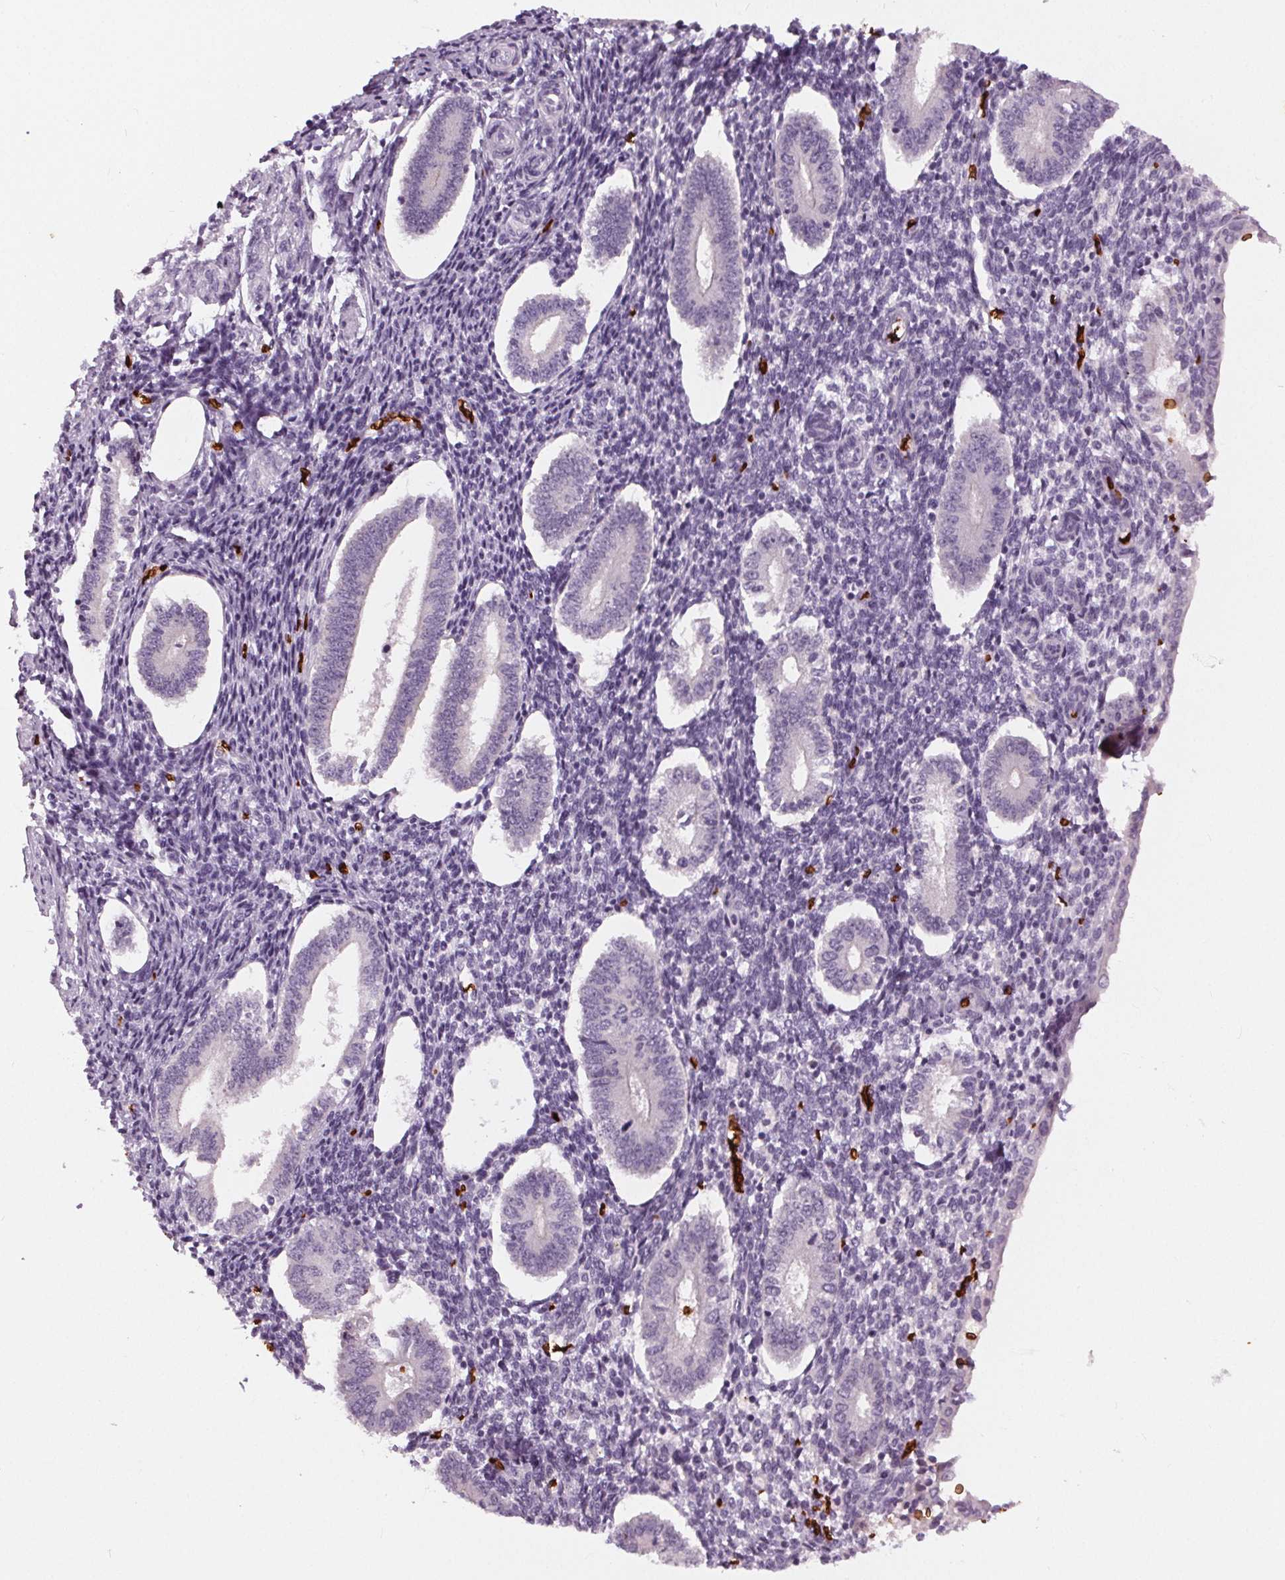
{"staining": {"intensity": "negative", "quantity": "none", "location": "none"}, "tissue": "endometrium", "cell_type": "Cells in endometrial stroma", "image_type": "normal", "snomed": [{"axis": "morphology", "description": "Normal tissue, NOS"}, {"axis": "topography", "description": "Endometrium"}], "caption": "Image shows no protein staining in cells in endometrial stroma of benign endometrium. (DAB (3,3'-diaminobenzidine) IHC visualized using brightfield microscopy, high magnification).", "gene": "SLC4A1", "patient": {"sex": "female", "age": 40}}